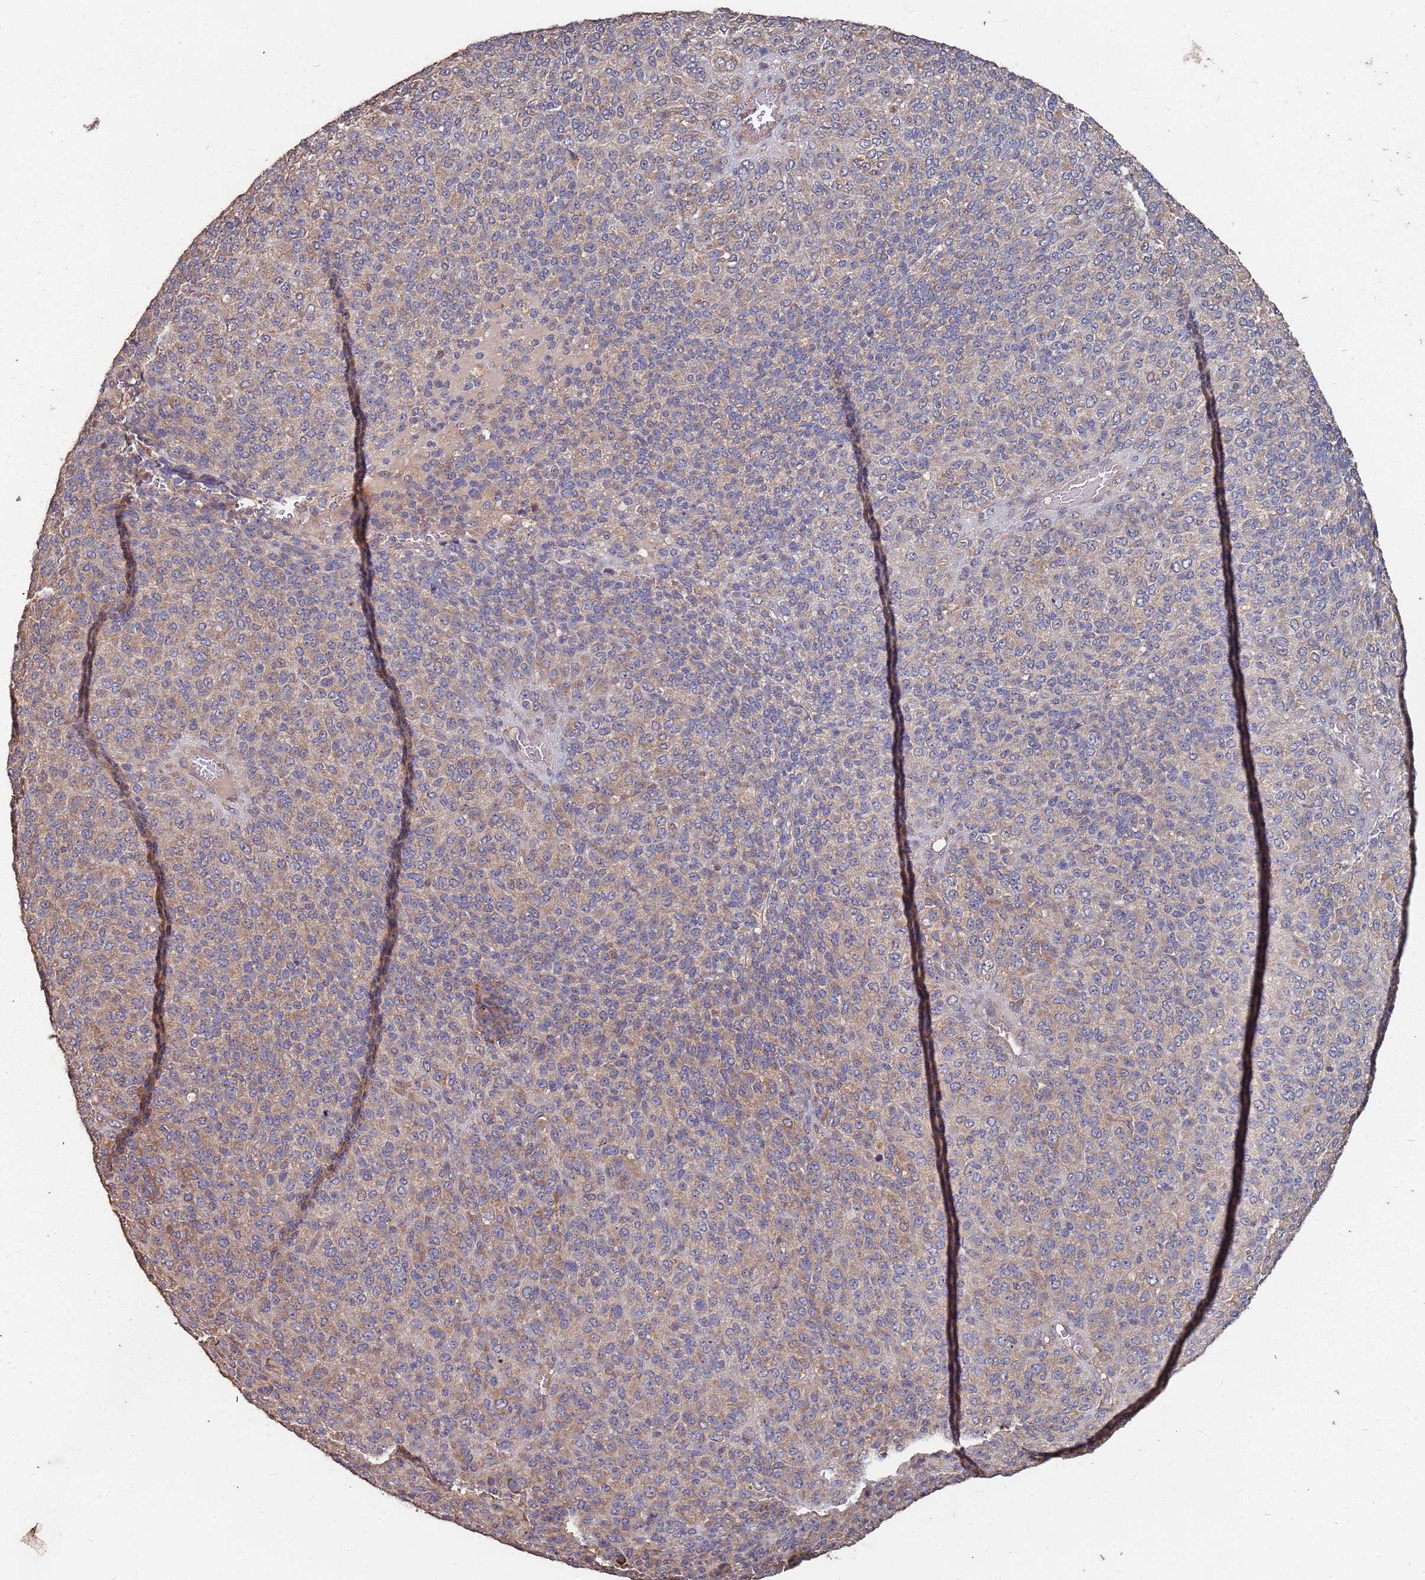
{"staining": {"intensity": "weak", "quantity": "25%-75%", "location": "cytoplasmic/membranous"}, "tissue": "melanoma", "cell_type": "Tumor cells", "image_type": "cancer", "snomed": [{"axis": "morphology", "description": "Malignant melanoma, Metastatic site"}, {"axis": "topography", "description": "Brain"}], "caption": "Malignant melanoma (metastatic site) stained with a brown dye exhibits weak cytoplasmic/membranous positive expression in approximately 25%-75% of tumor cells.", "gene": "ATG5", "patient": {"sex": "female", "age": 56}}